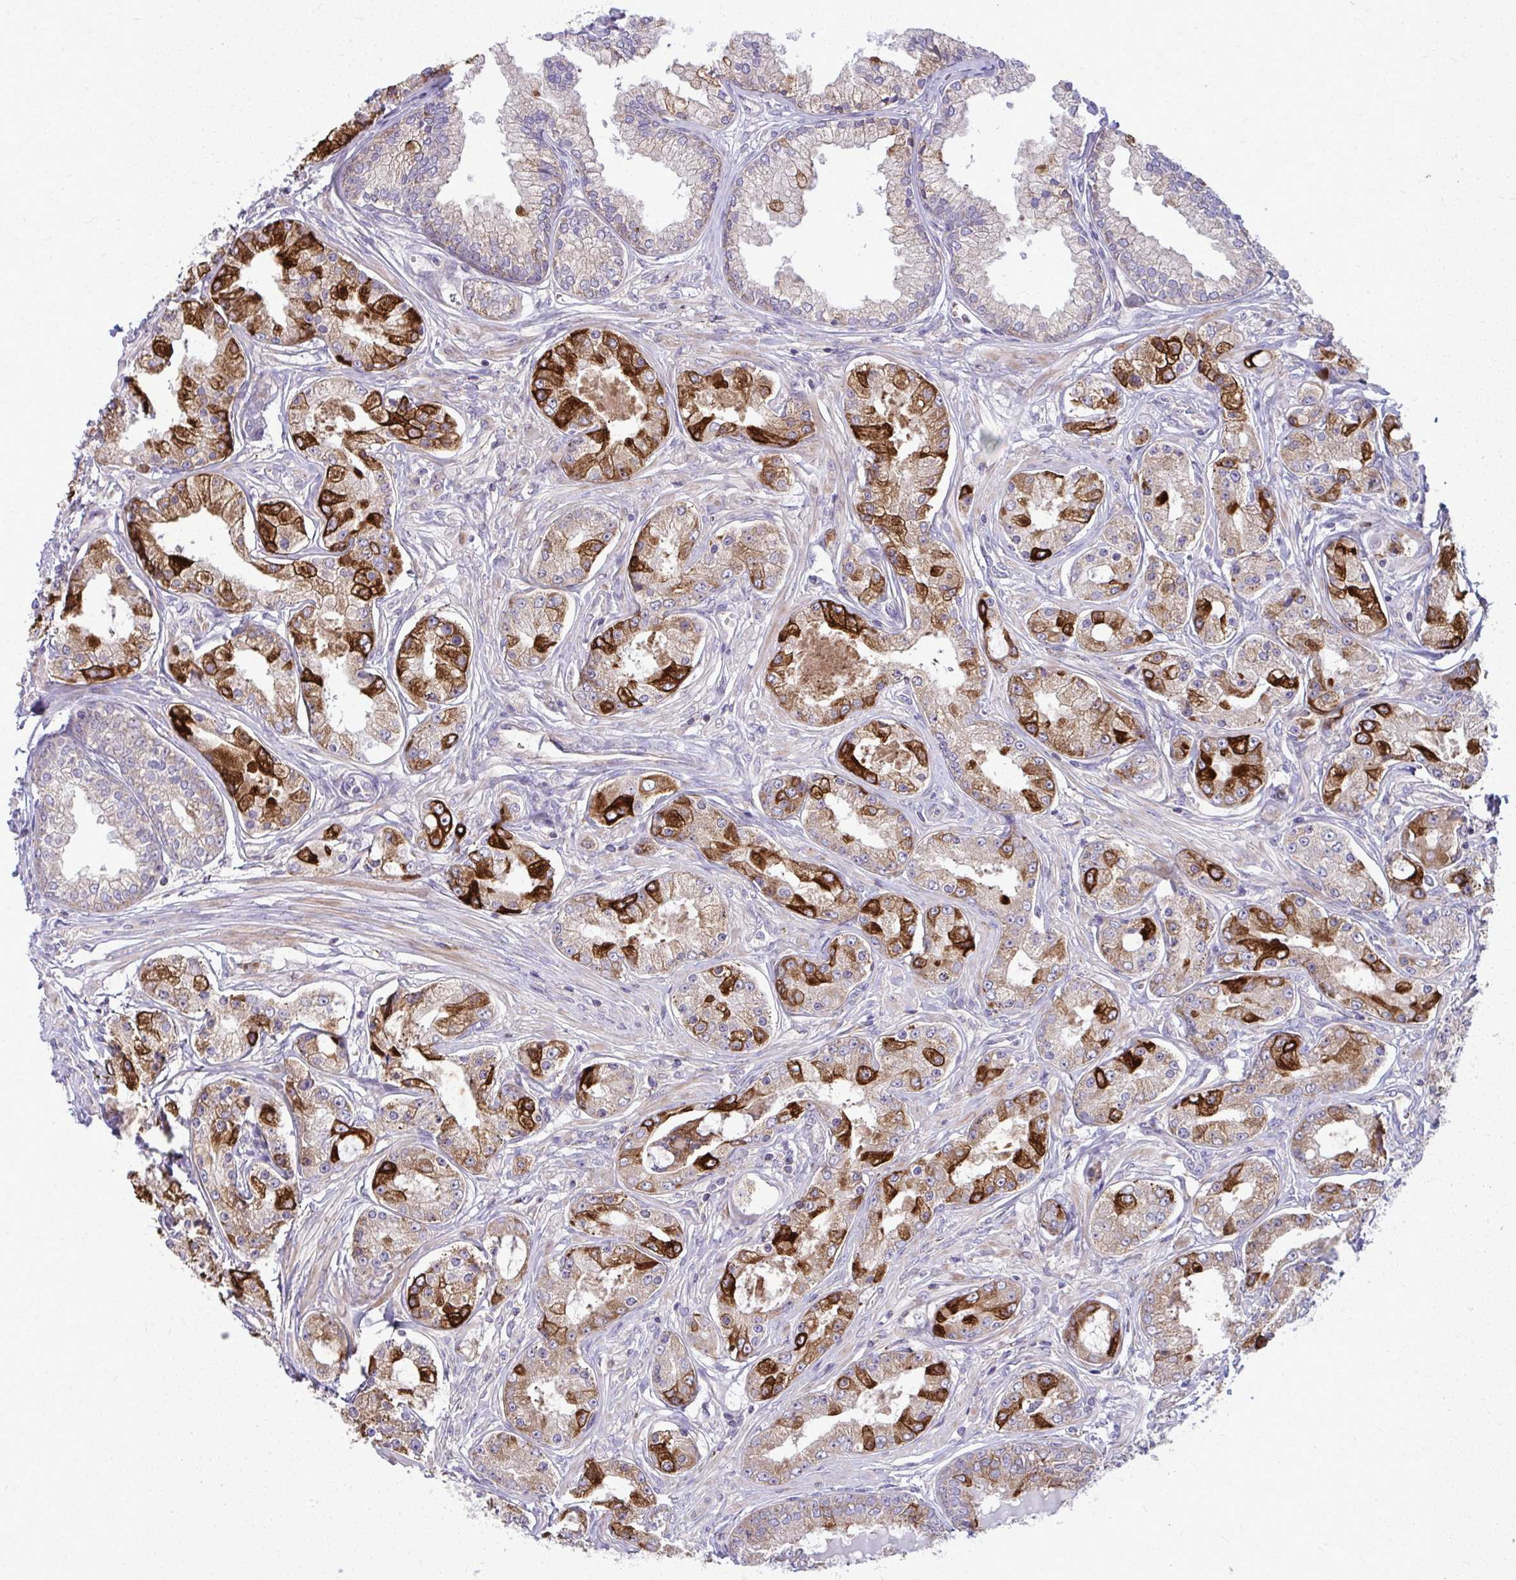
{"staining": {"intensity": "strong", "quantity": "25%-75%", "location": "cytoplasmic/membranous"}, "tissue": "prostate cancer", "cell_type": "Tumor cells", "image_type": "cancer", "snomed": [{"axis": "morphology", "description": "Adenocarcinoma, High grade"}, {"axis": "topography", "description": "Prostate"}], "caption": "Human prostate adenocarcinoma (high-grade) stained for a protein (brown) demonstrates strong cytoplasmic/membranous positive positivity in approximately 25%-75% of tumor cells.", "gene": "GFPT2", "patient": {"sex": "male", "age": 66}}